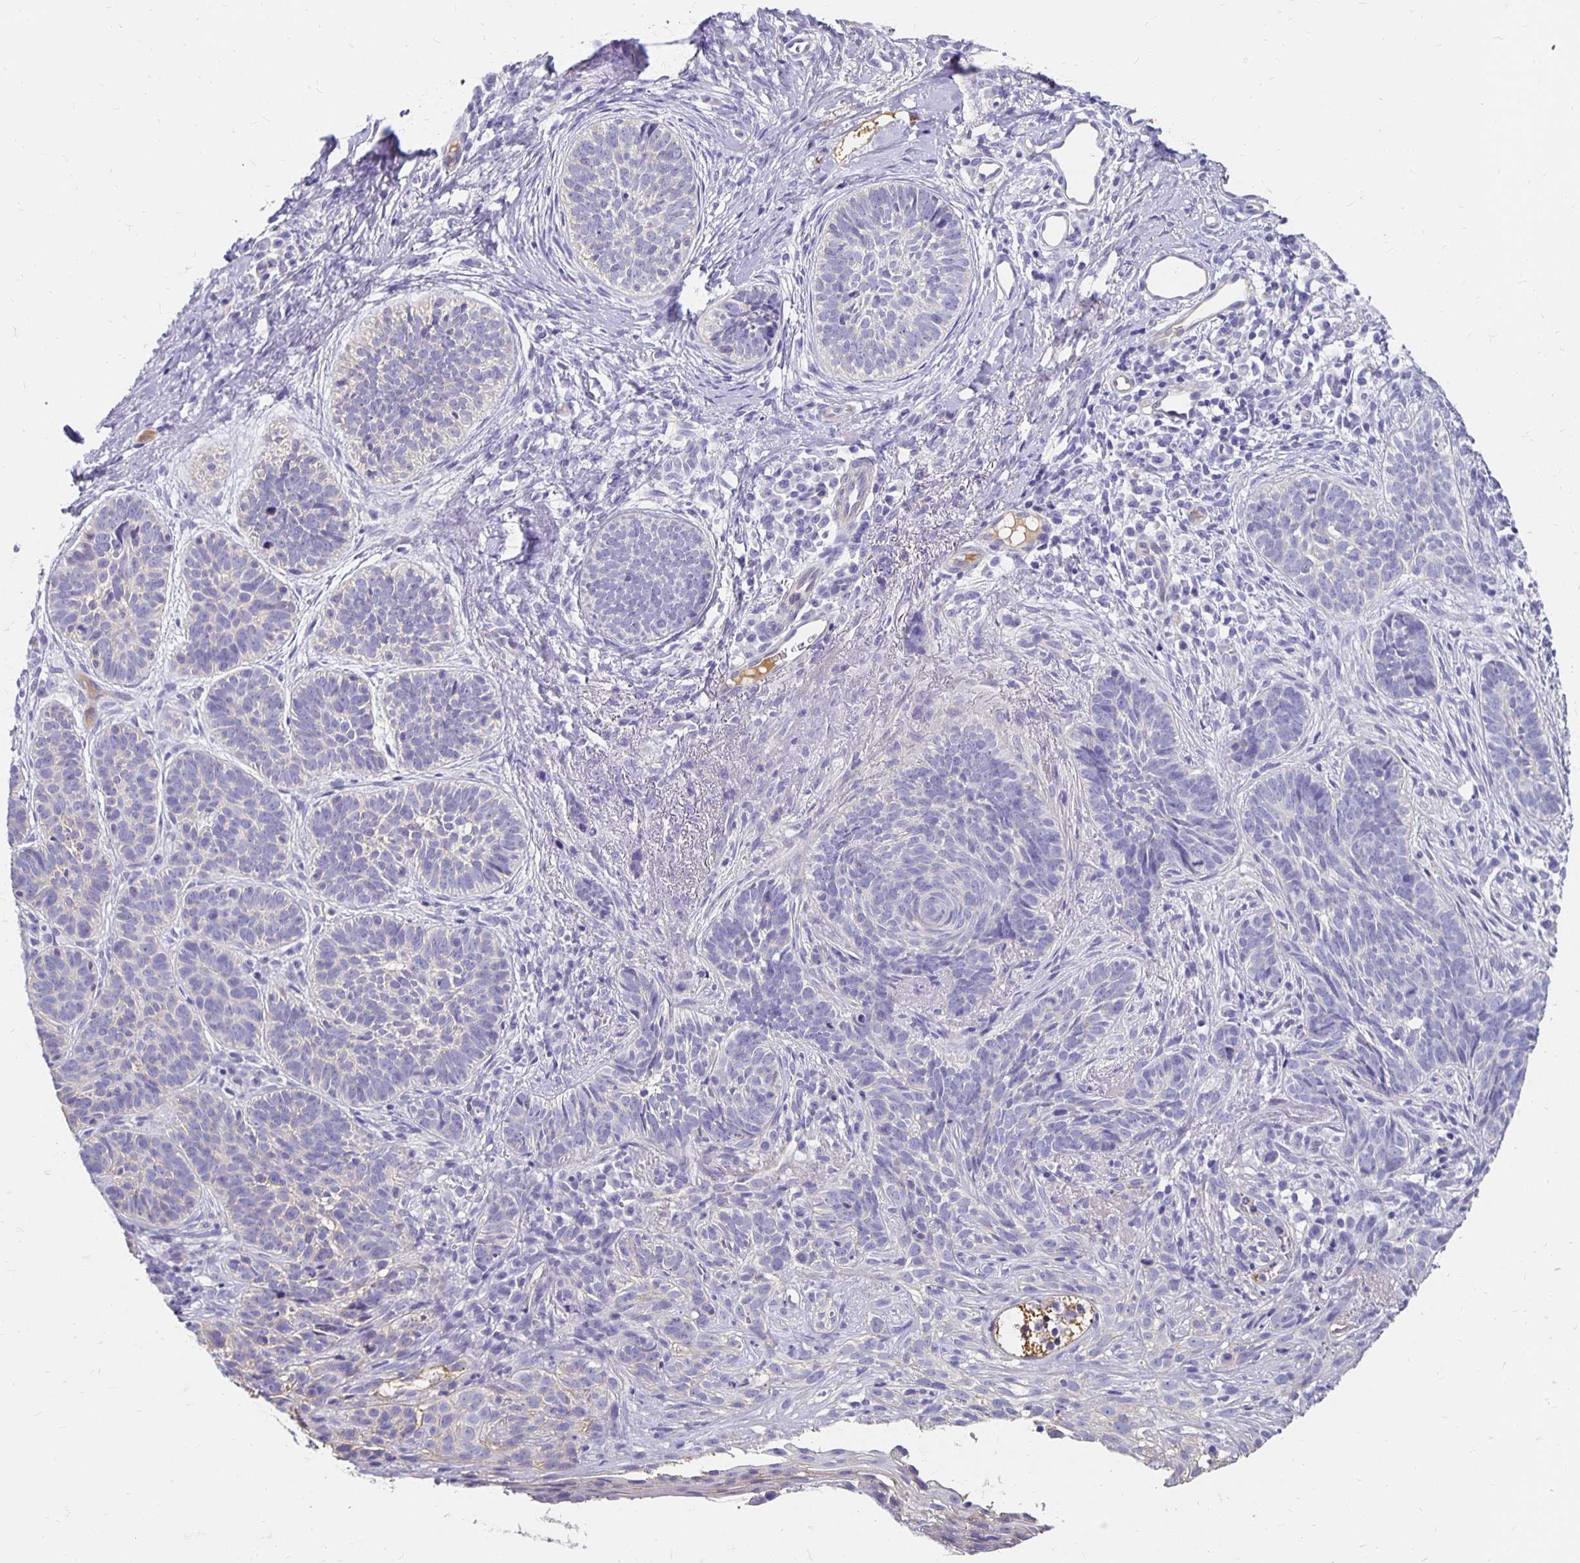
{"staining": {"intensity": "negative", "quantity": "none", "location": "none"}, "tissue": "skin cancer", "cell_type": "Tumor cells", "image_type": "cancer", "snomed": [{"axis": "morphology", "description": "Basal cell carcinoma"}, {"axis": "topography", "description": "Skin"}], "caption": "Protein analysis of basal cell carcinoma (skin) displays no significant staining in tumor cells.", "gene": "APOB", "patient": {"sex": "female", "age": 74}}